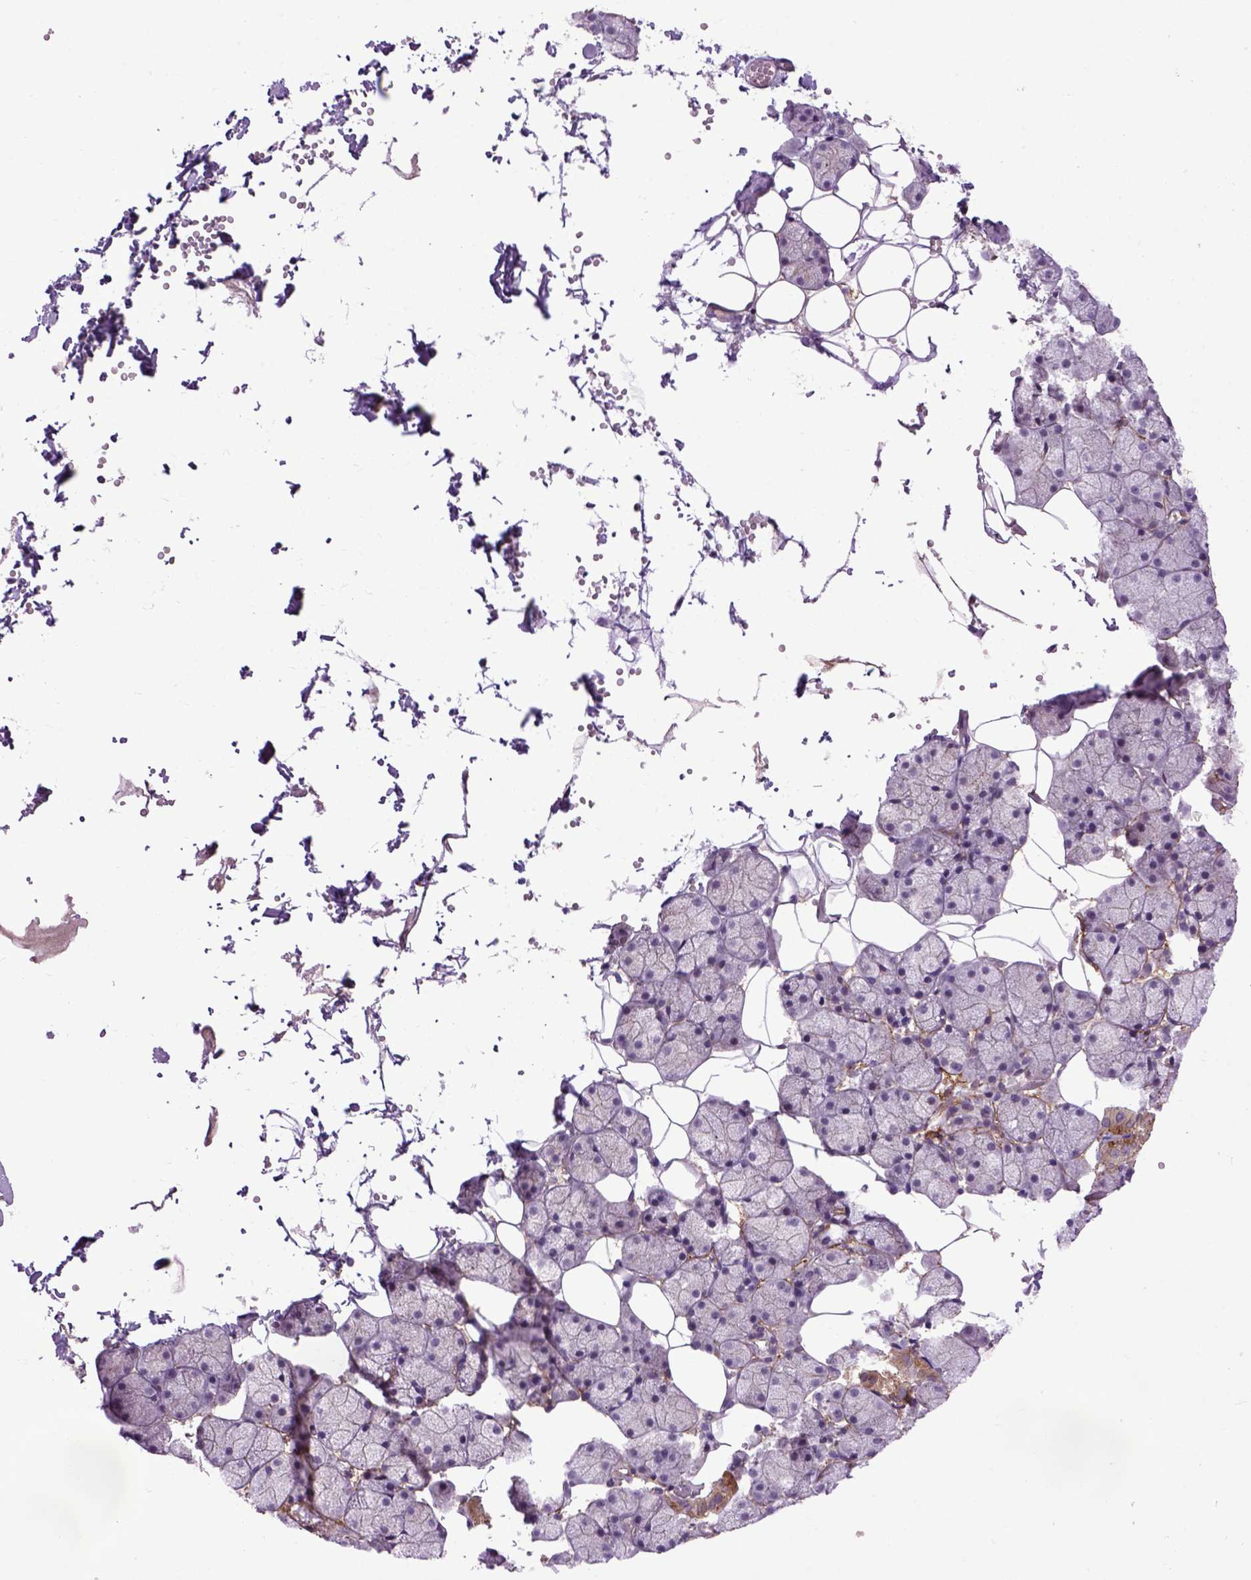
{"staining": {"intensity": "strong", "quantity": "<25%", "location": "cytoplasmic/membranous"}, "tissue": "salivary gland", "cell_type": "Glandular cells", "image_type": "normal", "snomed": [{"axis": "morphology", "description": "Normal tissue, NOS"}, {"axis": "topography", "description": "Salivary gland"}], "caption": "Unremarkable salivary gland was stained to show a protein in brown. There is medium levels of strong cytoplasmic/membranous positivity in about <25% of glandular cells.", "gene": "EMILIN3", "patient": {"sex": "male", "age": 38}}